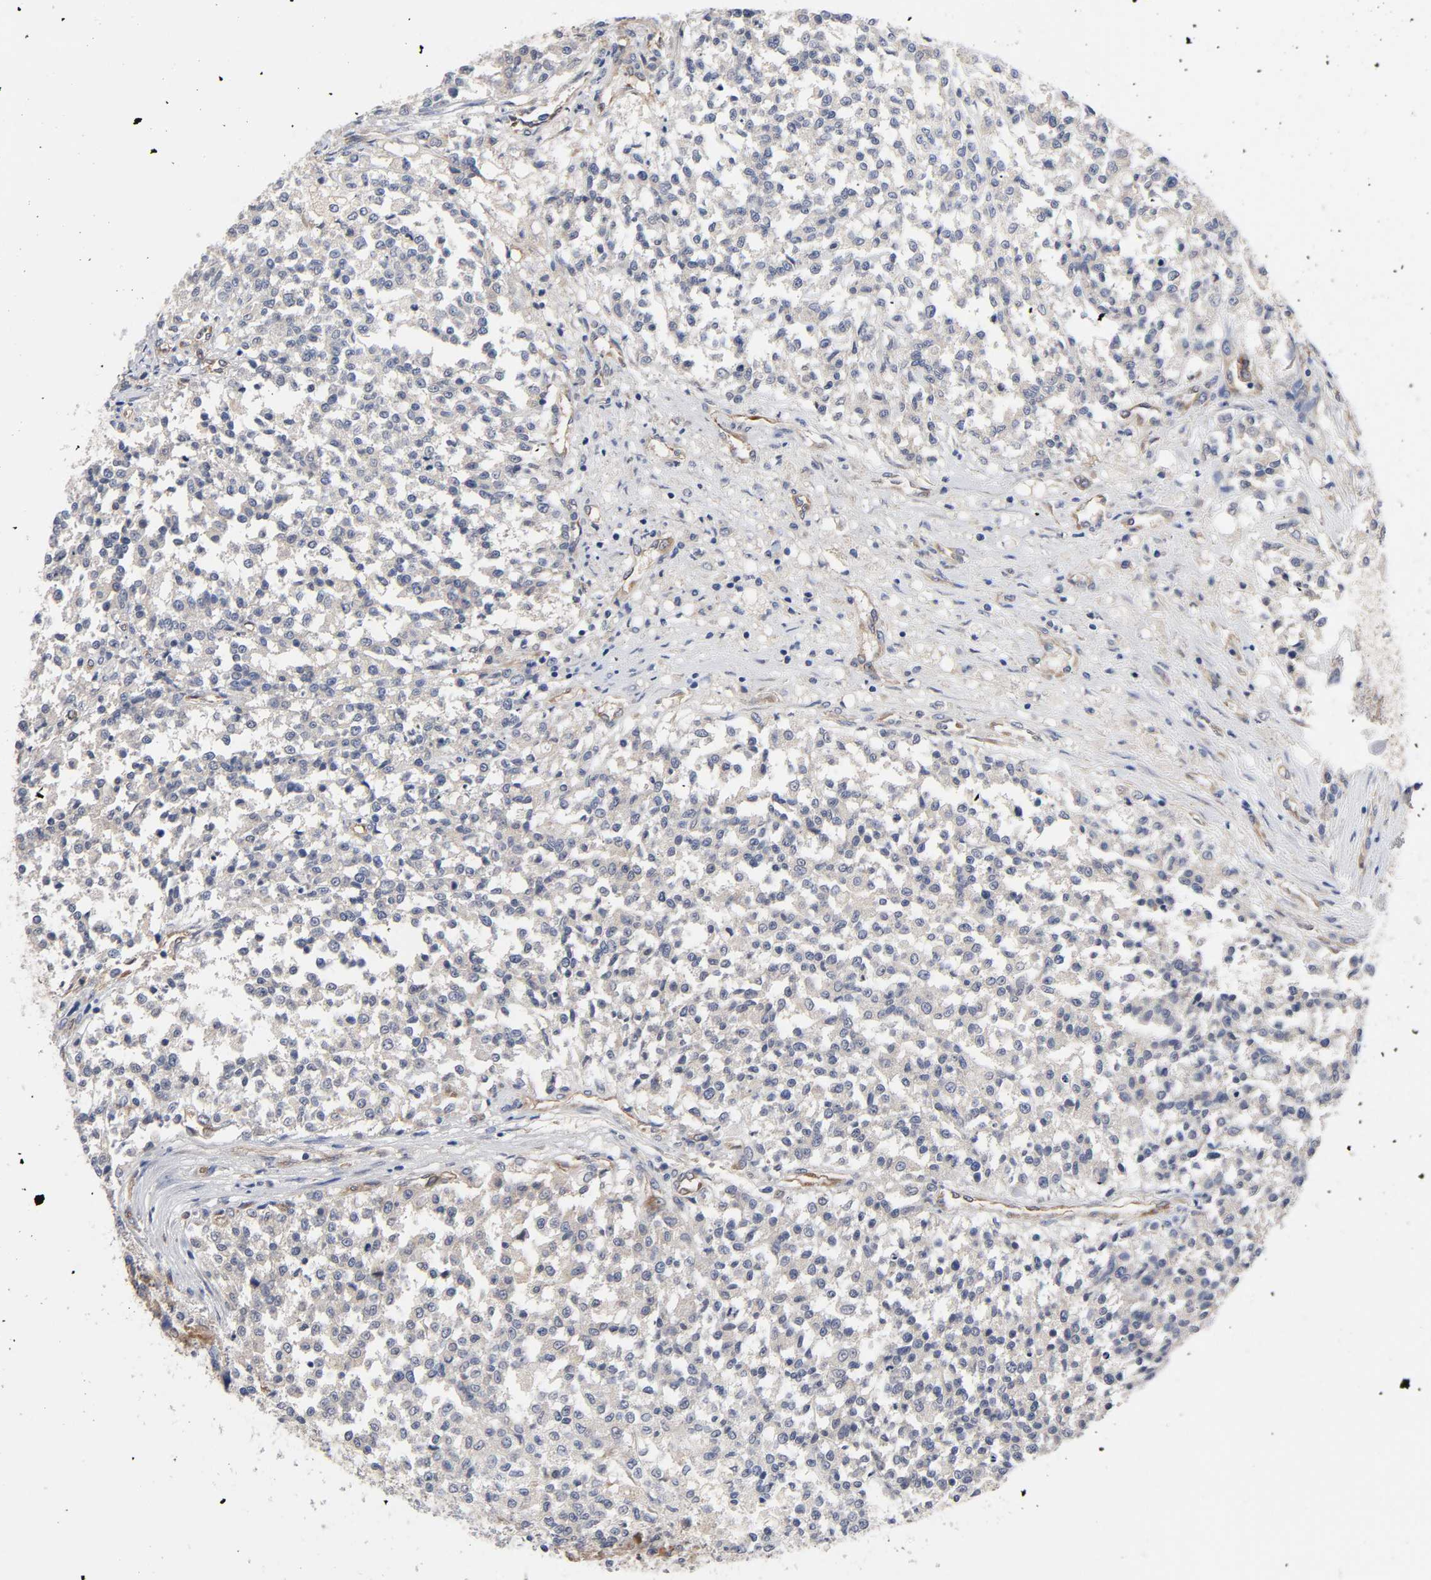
{"staining": {"intensity": "negative", "quantity": "none", "location": "none"}, "tissue": "testis cancer", "cell_type": "Tumor cells", "image_type": "cancer", "snomed": [{"axis": "morphology", "description": "Seminoma, NOS"}, {"axis": "topography", "description": "Testis"}], "caption": "Tumor cells are negative for protein expression in human testis cancer. (DAB immunohistochemistry (IHC), high magnification).", "gene": "RAB13", "patient": {"sex": "male", "age": 59}}